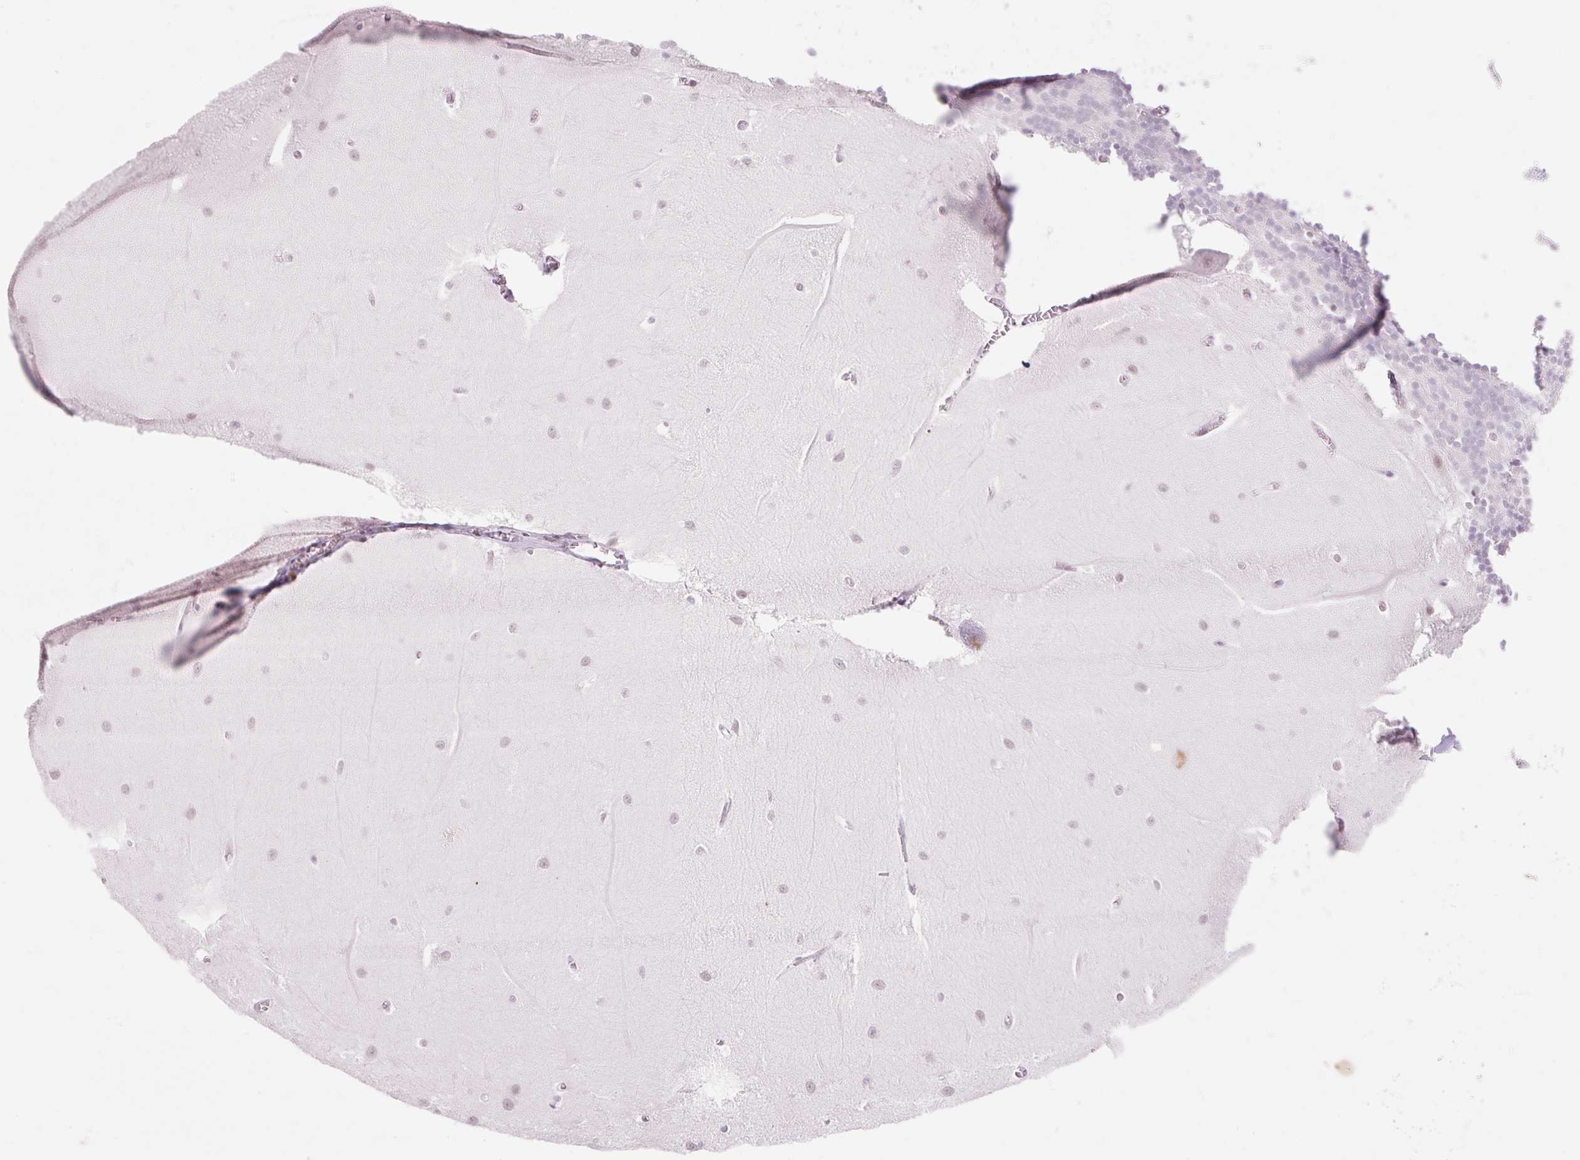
{"staining": {"intensity": "negative", "quantity": "none", "location": "none"}, "tissue": "cerebellum", "cell_type": "Cells in granular layer", "image_type": "normal", "snomed": [{"axis": "morphology", "description": "Normal tissue, NOS"}, {"axis": "topography", "description": "Cerebellum"}], "caption": "DAB (3,3'-diaminobenzidine) immunohistochemical staining of normal cerebellum shows no significant positivity in cells in granular layer.", "gene": "H2BW1", "patient": {"sex": "male", "age": 37}}